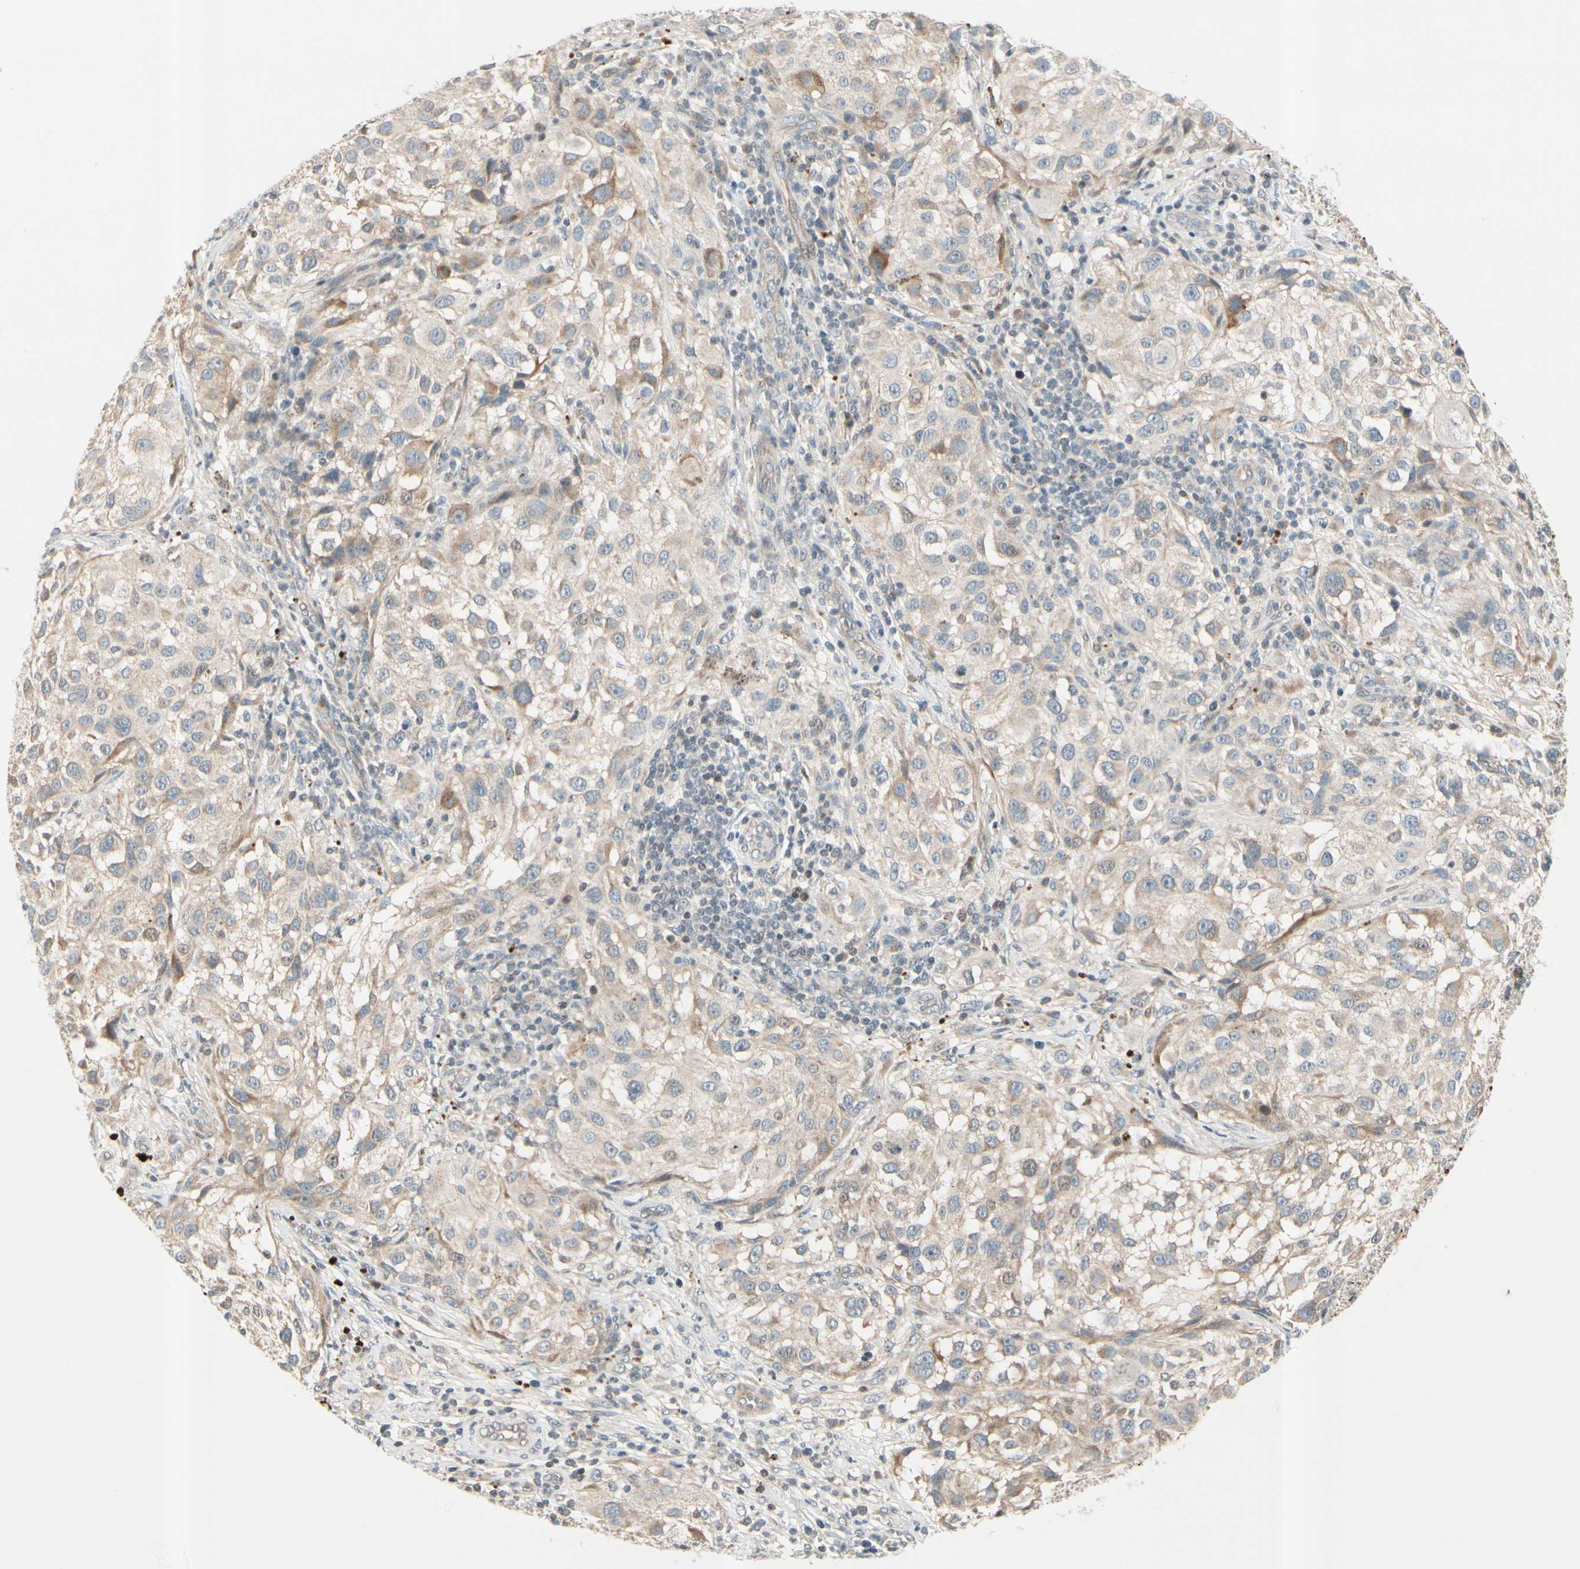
{"staining": {"intensity": "weak", "quantity": ">75%", "location": "cytoplasmic/membranous"}, "tissue": "melanoma", "cell_type": "Tumor cells", "image_type": "cancer", "snomed": [{"axis": "morphology", "description": "Necrosis, NOS"}, {"axis": "morphology", "description": "Malignant melanoma, NOS"}, {"axis": "topography", "description": "Skin"}], "caption": "Malignant melanoma stained with DAB (3,3'-diaminobenzidine) immunohistochemistry demonstrates low levels of weak cytoplasmic/membranous positivity in about >75% of tumor cells.", "gene": "ICAM5", "patient": {"sex": "female", "age": 87}}